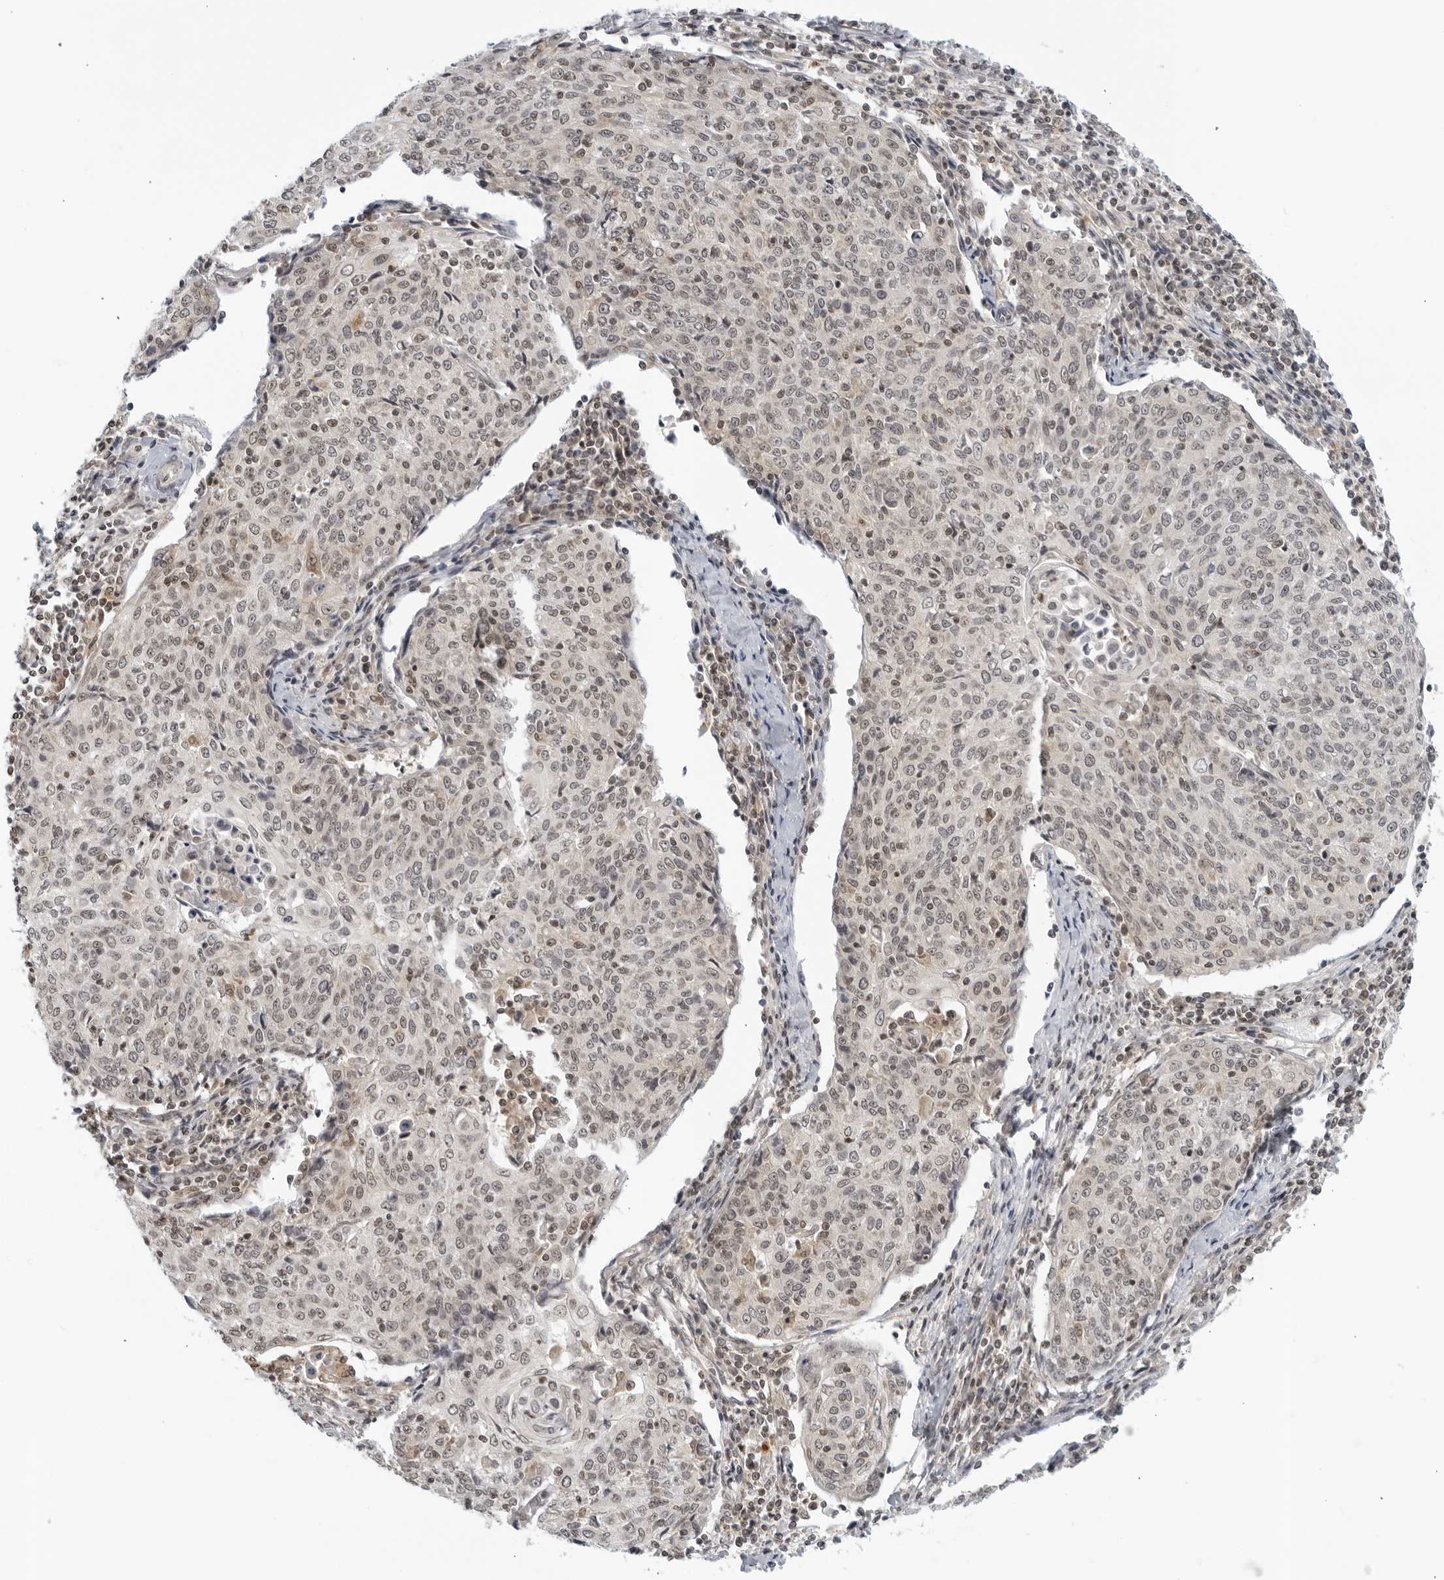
{"staining": {"intensity": "moderate", "quantity": ">75%", "location": "nuclear"}, "tissue": "cervical cancer", "cell_type": "Tumor cells", "image_type": "cancer", "snomed": [{"axis": "morphology", "description": "Squamous cell carcinoma, NOS"}, {"axis": "topography", "description": "Cervix"}], "caption": "Moderate nuclear expression is seen in about >75% of tumor cells in cervical squamous cell carcinoma.", "gene": "CC2D1B", "patient": {"sex": "female", "age": 48}}